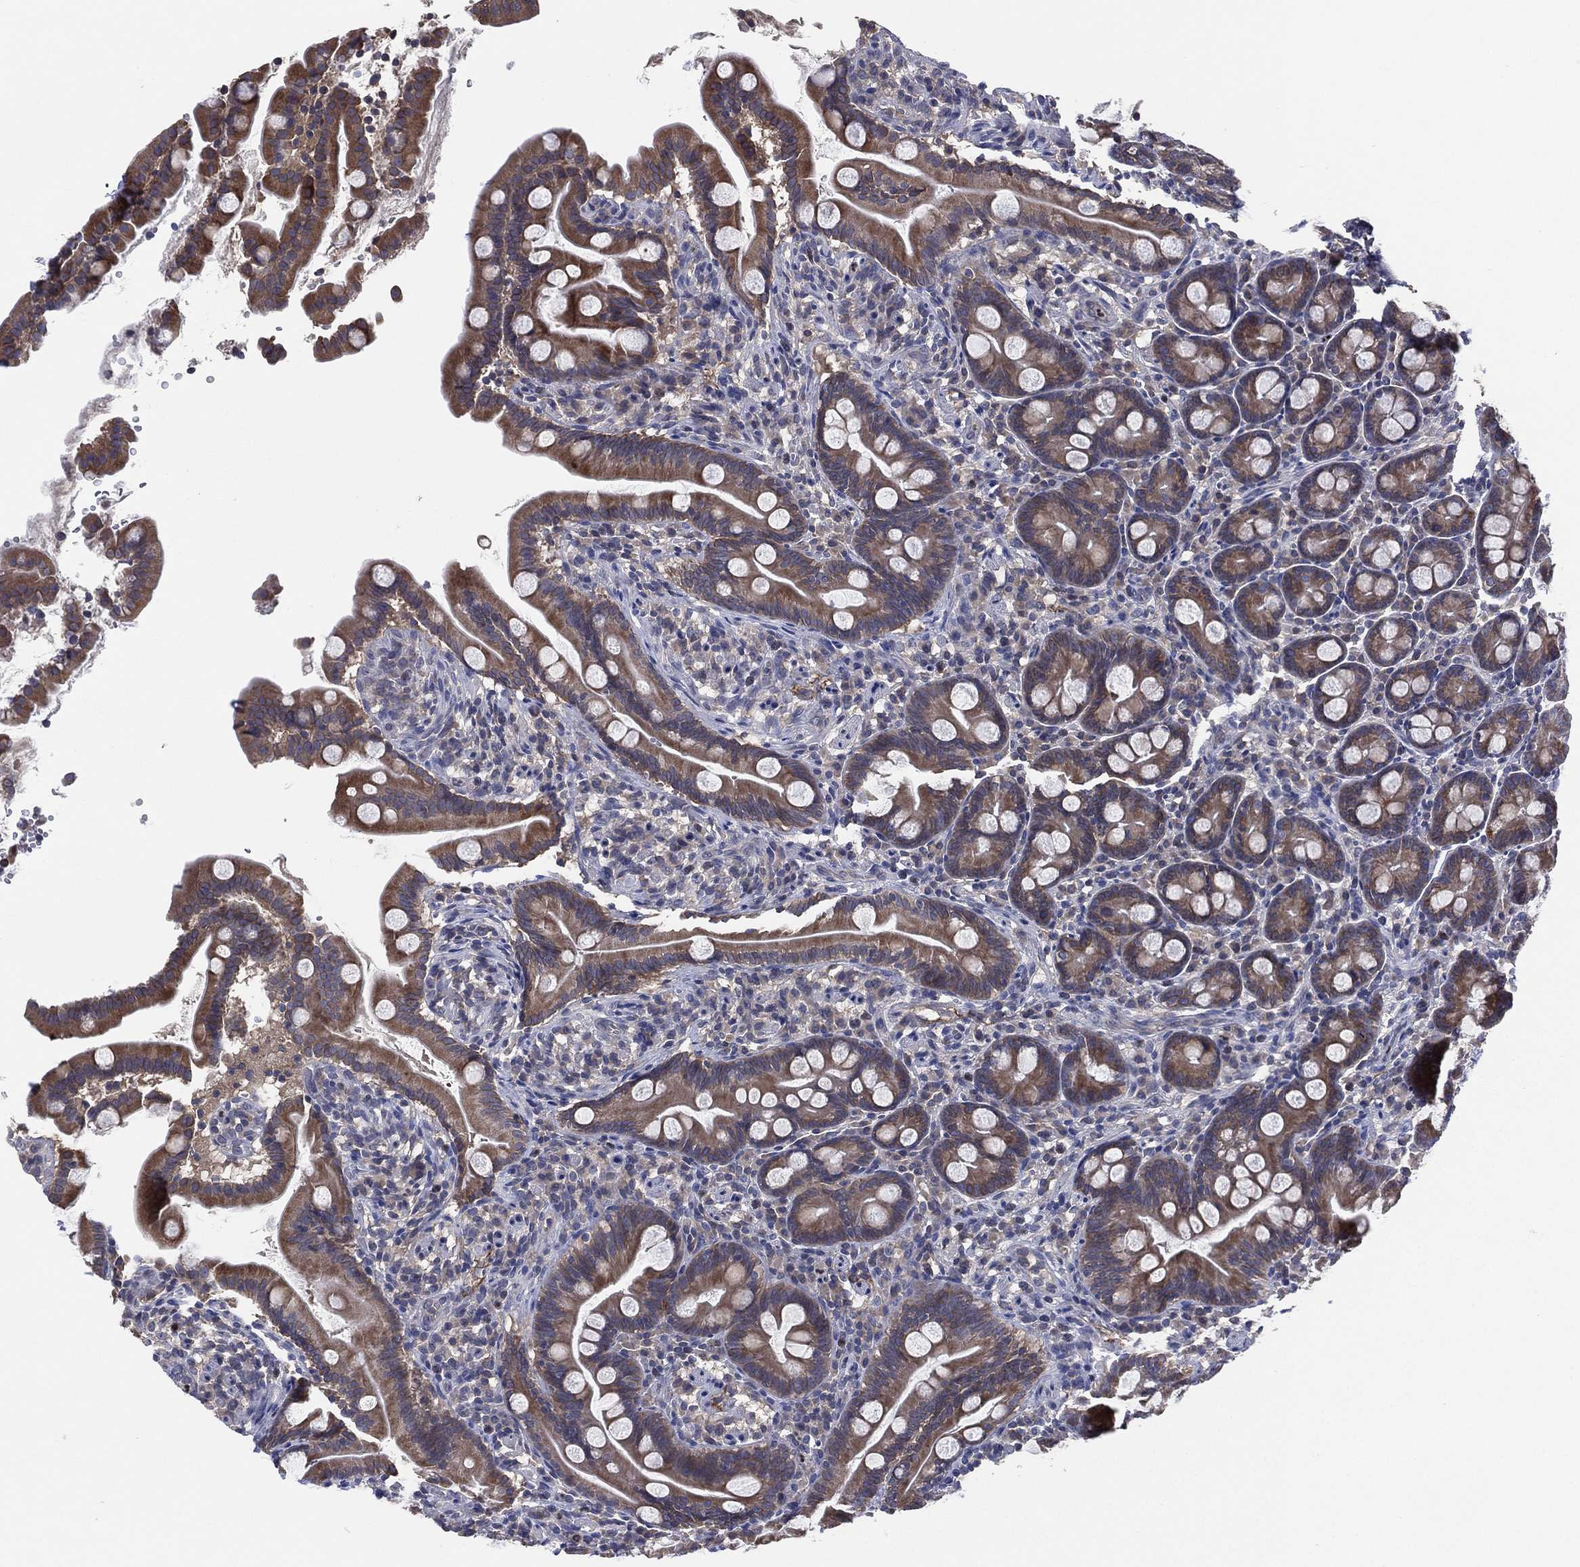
{"staining": {"intensity": "moderate", "quantity": "25%-75%", "location": "cytoplasmic/membranous"}, "tissue": "small intestine", "cell_type": "Glandular cells", "image_type": "normal", "snomed": [{"axis": "morphology", "description": "Normal tissue, NOS"}, {"axis": "topography", "description": "Small intestine"}], "caption": "IHC (DAB (3,3'-diaminobenzidine)) staining of unremarkable human small intestine displays moderate cytoplasmic/membranous protein staining in about 25%-75% of glandular cells.", "gene": "MPP7", "patient": {"sex": "female", "age": 44}}